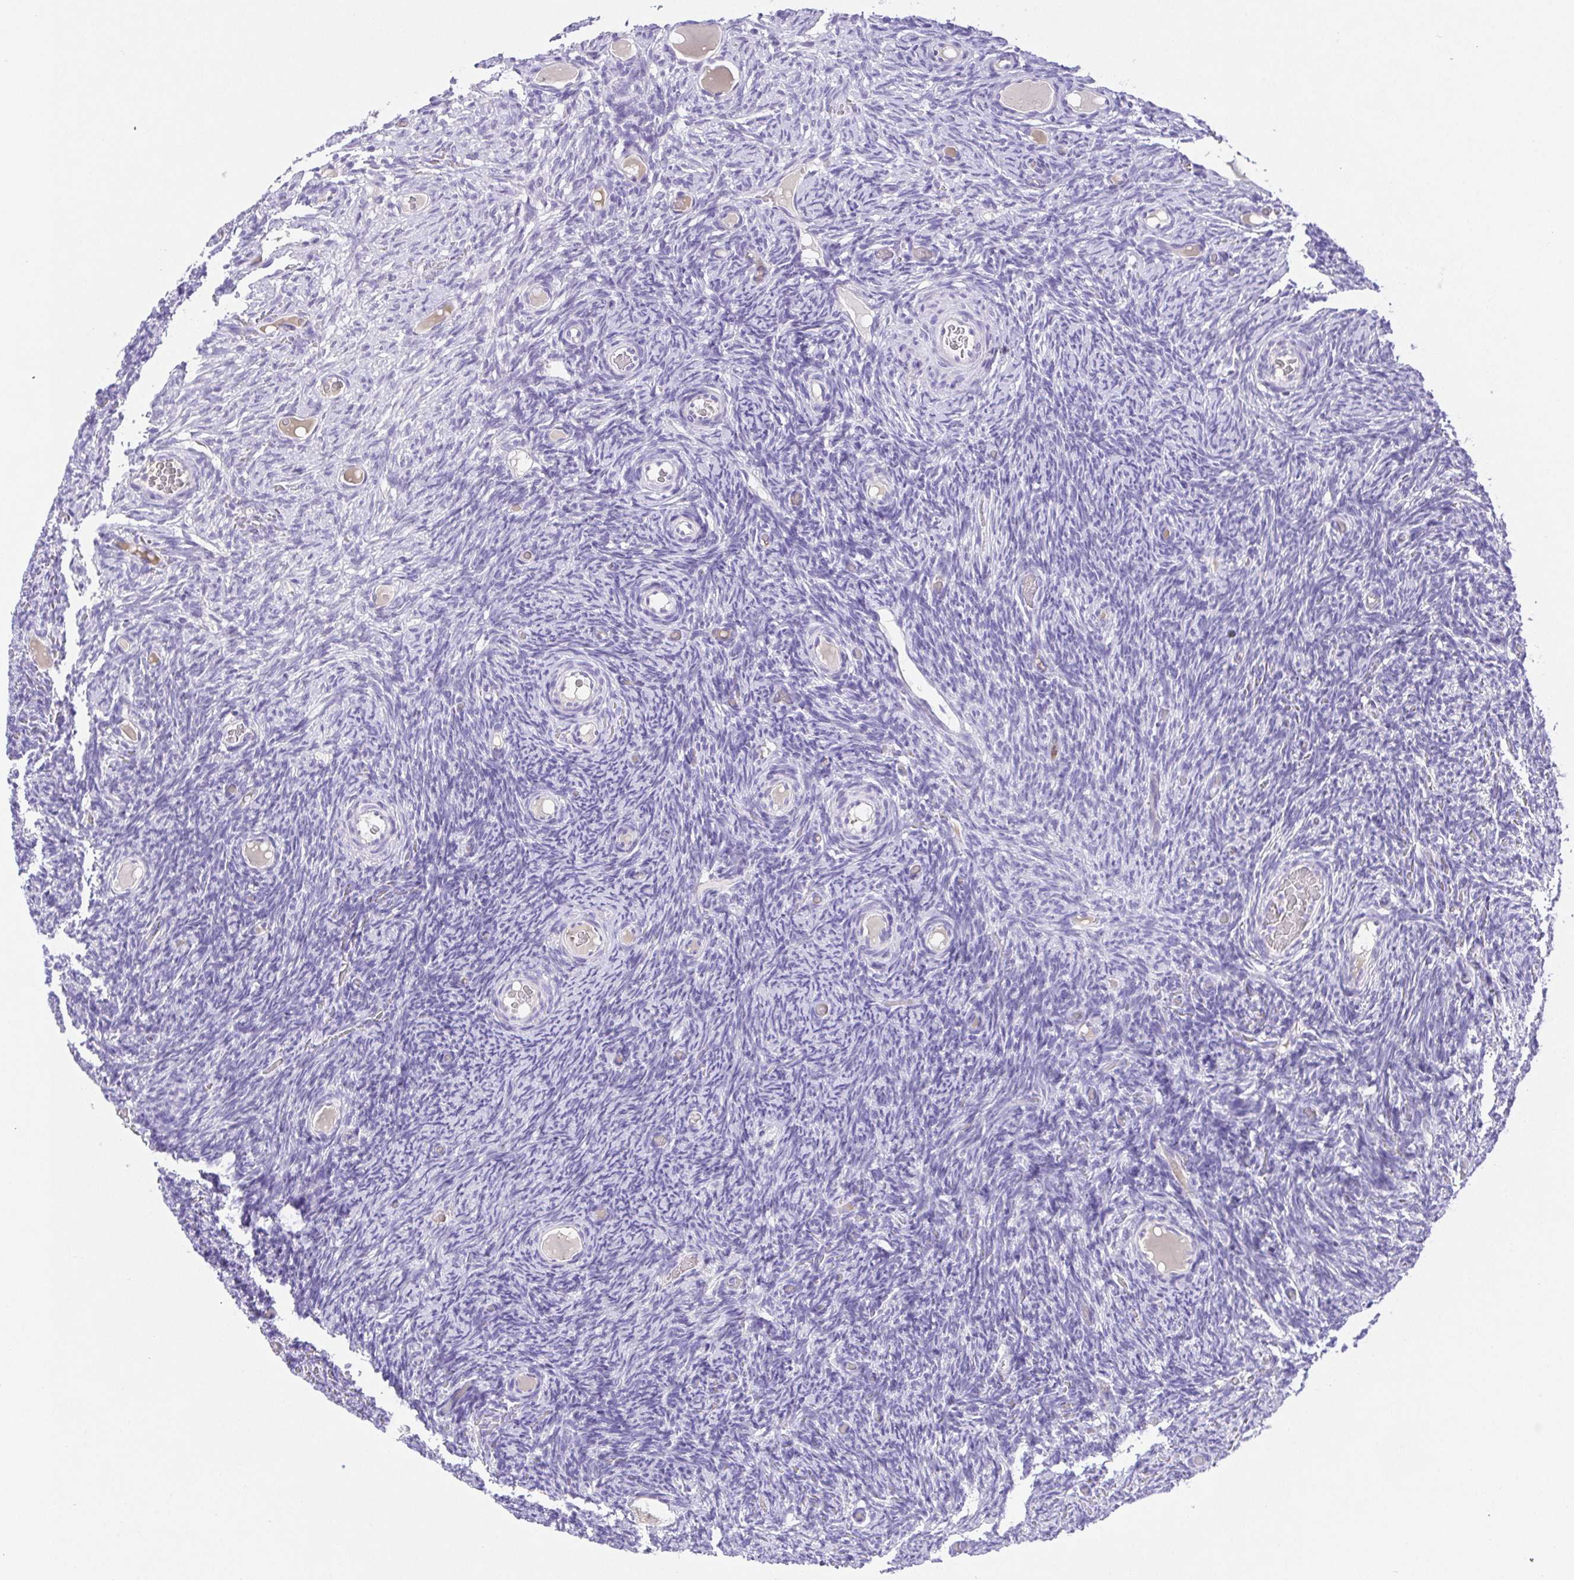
{"staining": {"intensity": "negative", "quantity": "none", "location": "none"}, "tissue": "ovary", "cell_type": "Ovarian stroma cells", "image_type": "normal", "snomed": [{"axis": "morphology", "description": "Normal tissue, NOS"}, {"axis": "topography", "description": "Ovary"}], "caption": "Ovarian stroma cells show no significant expression in unremarkable ovary.", "gene": "SPATA4", "patient": {"sex": "female", "age": 34}}